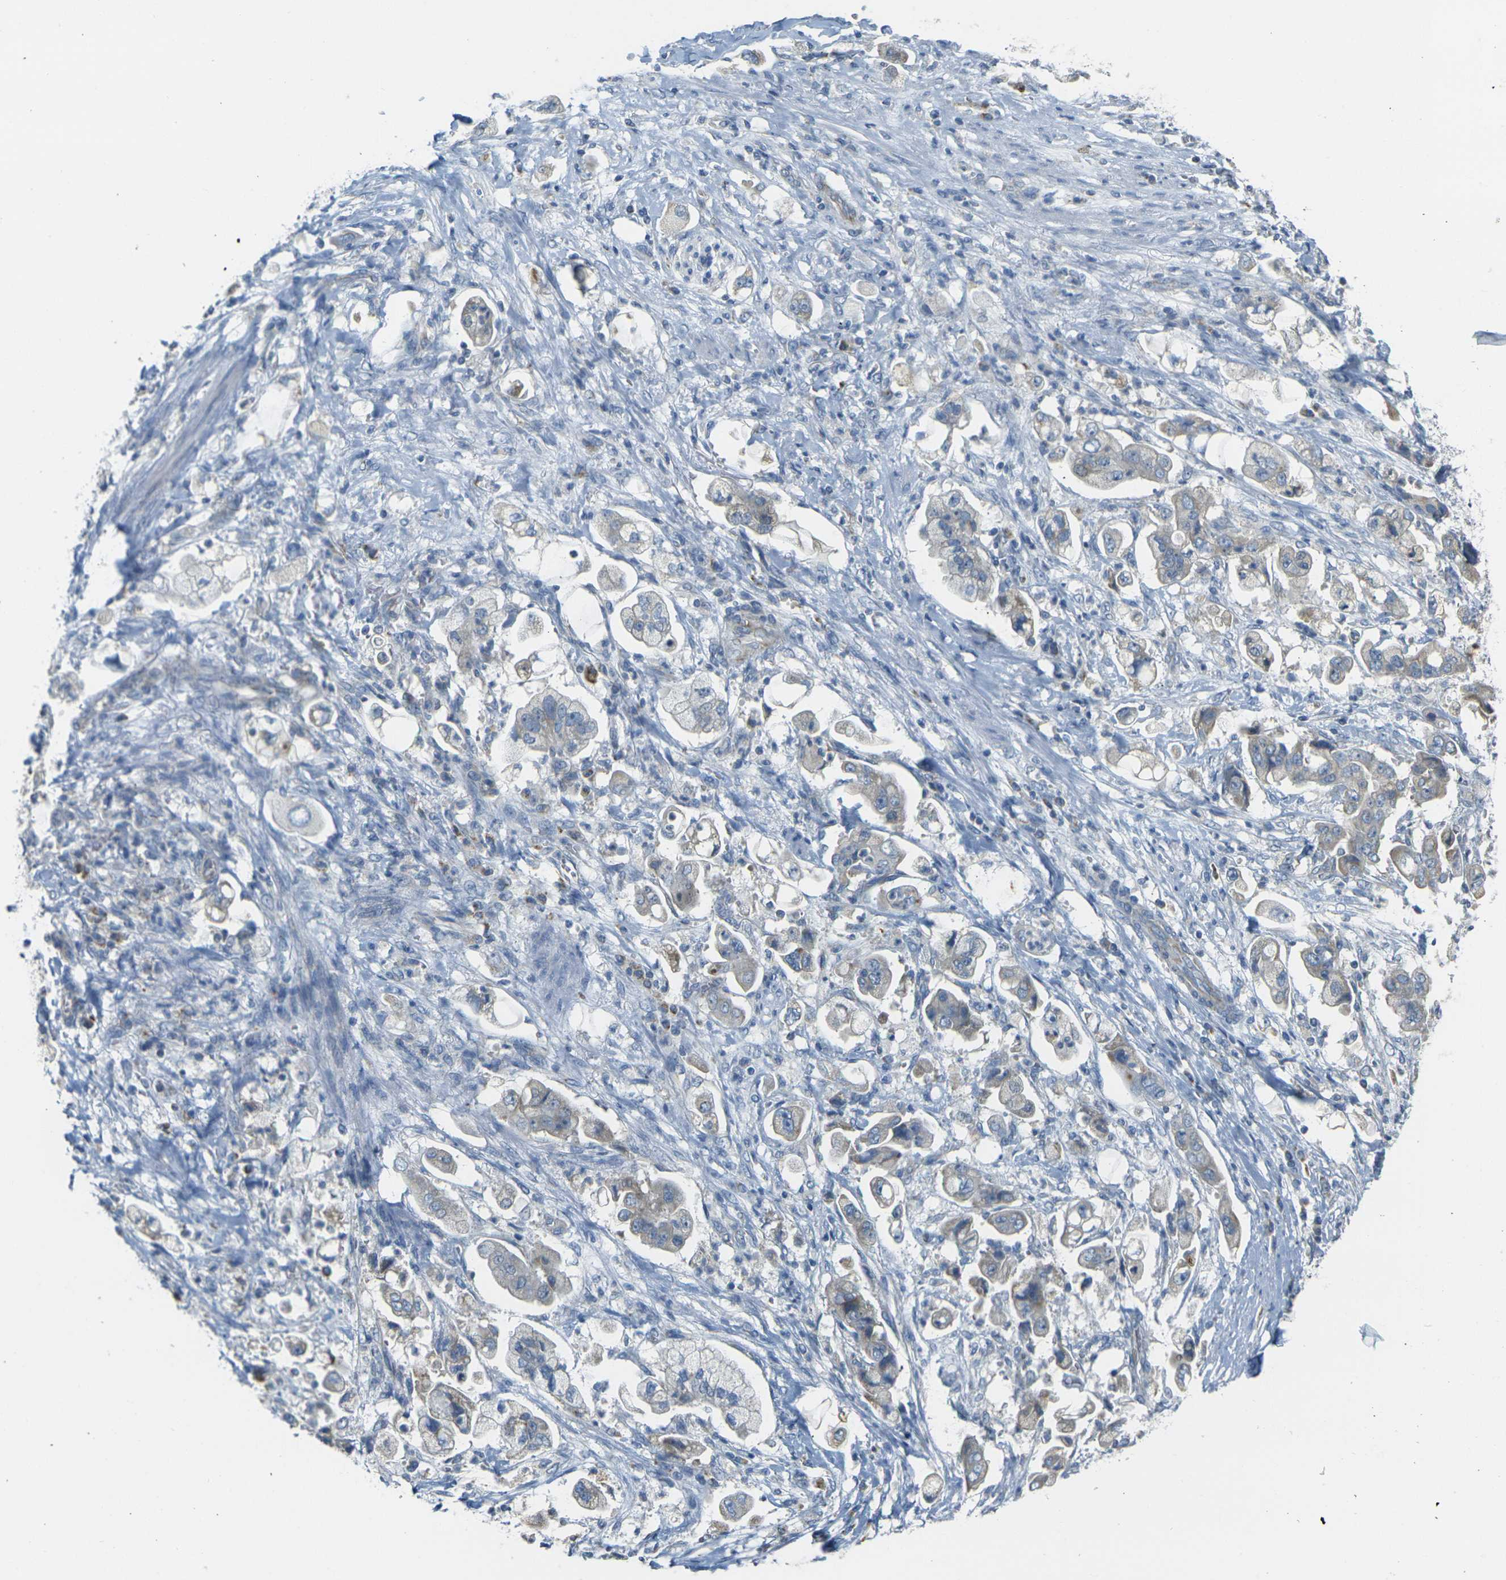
{"staining": {"intensity": "weak", "quantity": ">75%", "location": "cytoplasmic/membranous"}, "tissue": "stomach cancer", "cell_type": "Tumor cells", "image_type": "cancer", "snomed": [{"axis": "morphology", "description": "Adenocarcinoma, NOS"}, {"axis": "topography", "description": "Stomach"}], "caption": "Stomach adenocarcinoma stained with IHC reveals weak cytoplasmic/membranous staining in approximately >75% of tumor cells. The staining was performed using DAB (3,3'-diaminobenzidine), with brown indicating positive protein expression. Nuclei are stained blue with hematoxylin.", "gene": "PARD6B", "patient": {"sex": "male", "age": 62}}